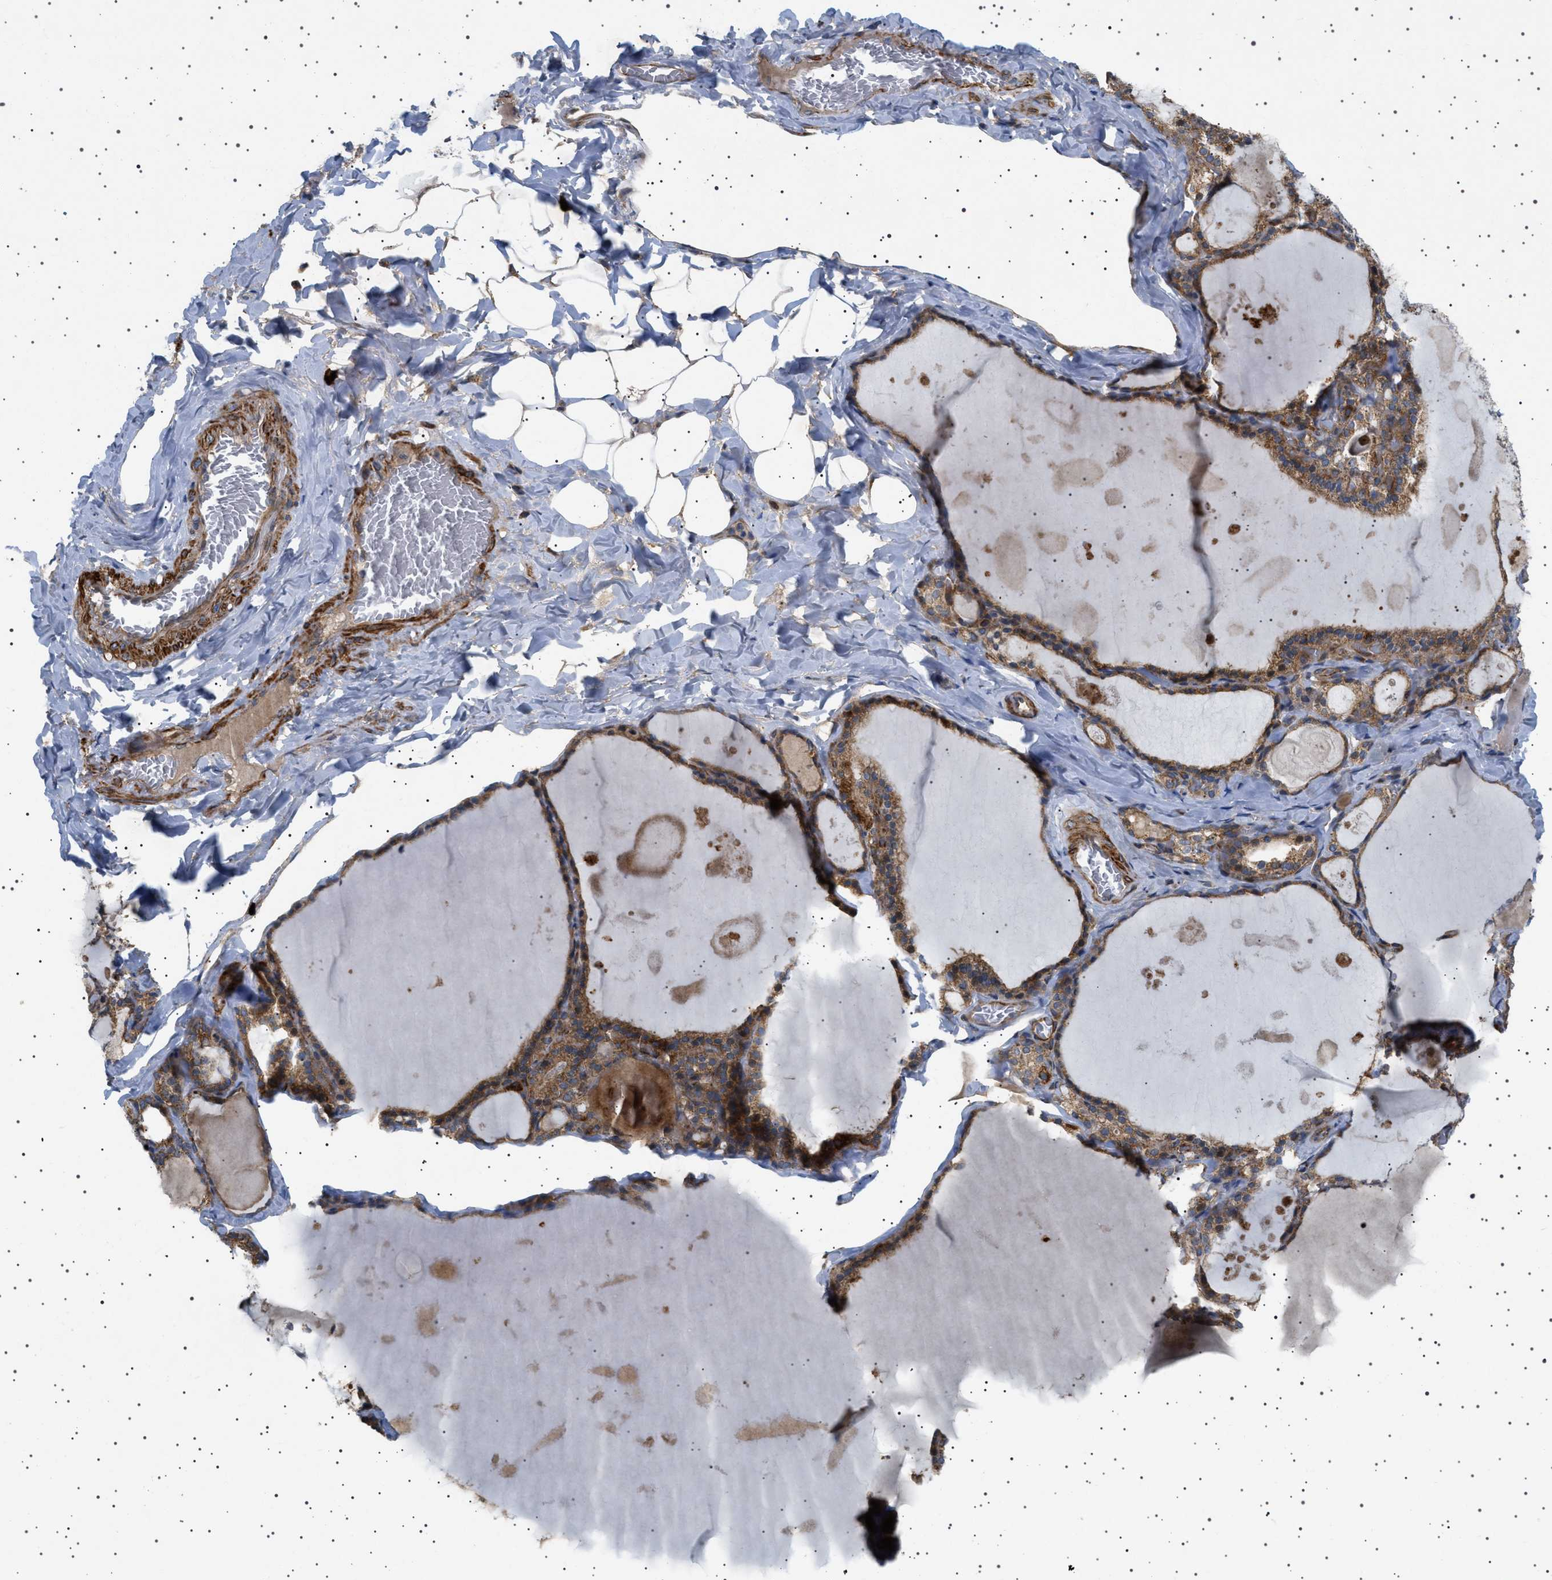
{"staining": {"intensity": "strong", "quantity": ">75%", "location": "cytoplasmic/membranous"}, "tissue": "thyroid gland", "cell_type": "Glandular cells", "image_type": "normal", "snomed": [{"axis": "morphology", "description": "Normal tissue, NOS"}, {"axis": "topography", "description": "Thyroid gland"}], "caption": "Thyroid gland stained for a protein shows strong cytoplasmic/membranous positivity in glandular cells. (DAB (3,3'-diaminobenzidine) = brown stain, brightfield microscopy at high magnification).", "gene": "CCDC186", "patient": {"sex": "male", "age": 56}}